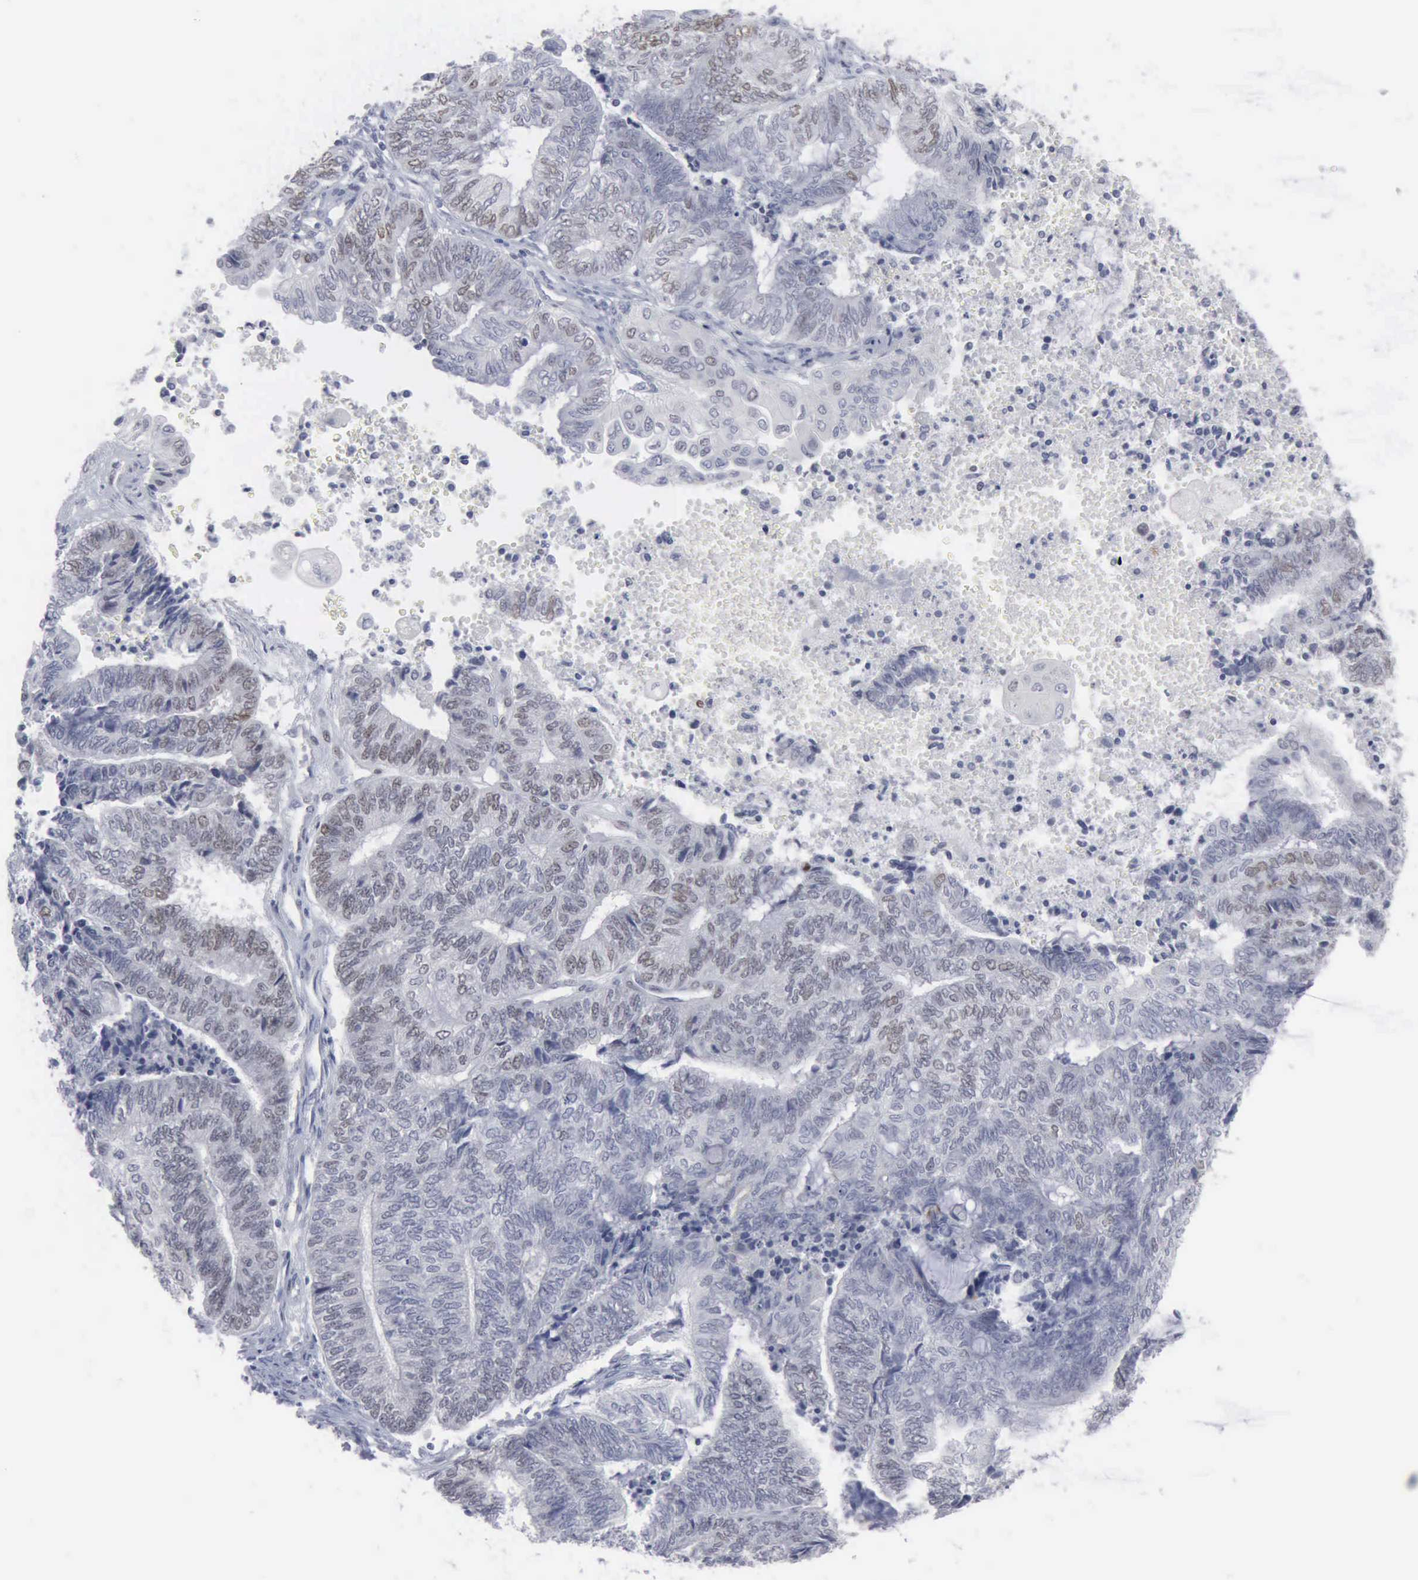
{"staining": {"intensity": "weak", "quantity": "25%-75%", "location": "nuclear"}, "tissue": "endometrial cancer", "cell_type": "Tumor cells", "image_type": "cancer", "snomed": [{"axis": "morphology", "description": "Adenocarcinoma, NOS"}, {"axis": "topography", "description": "Uterus"}, {"axis": "topography", "description": "Endometrium"}], "caption": "Immunohistochemistry of endometrial cancer exhibits low levels of weak nuclear expression in approximately 25%-75% of tumor cells. (Brightfield microscopy of DAB IHC at high magnification).", "gene": "MCM5", "patient": {"sex": "female", "age": 70}}